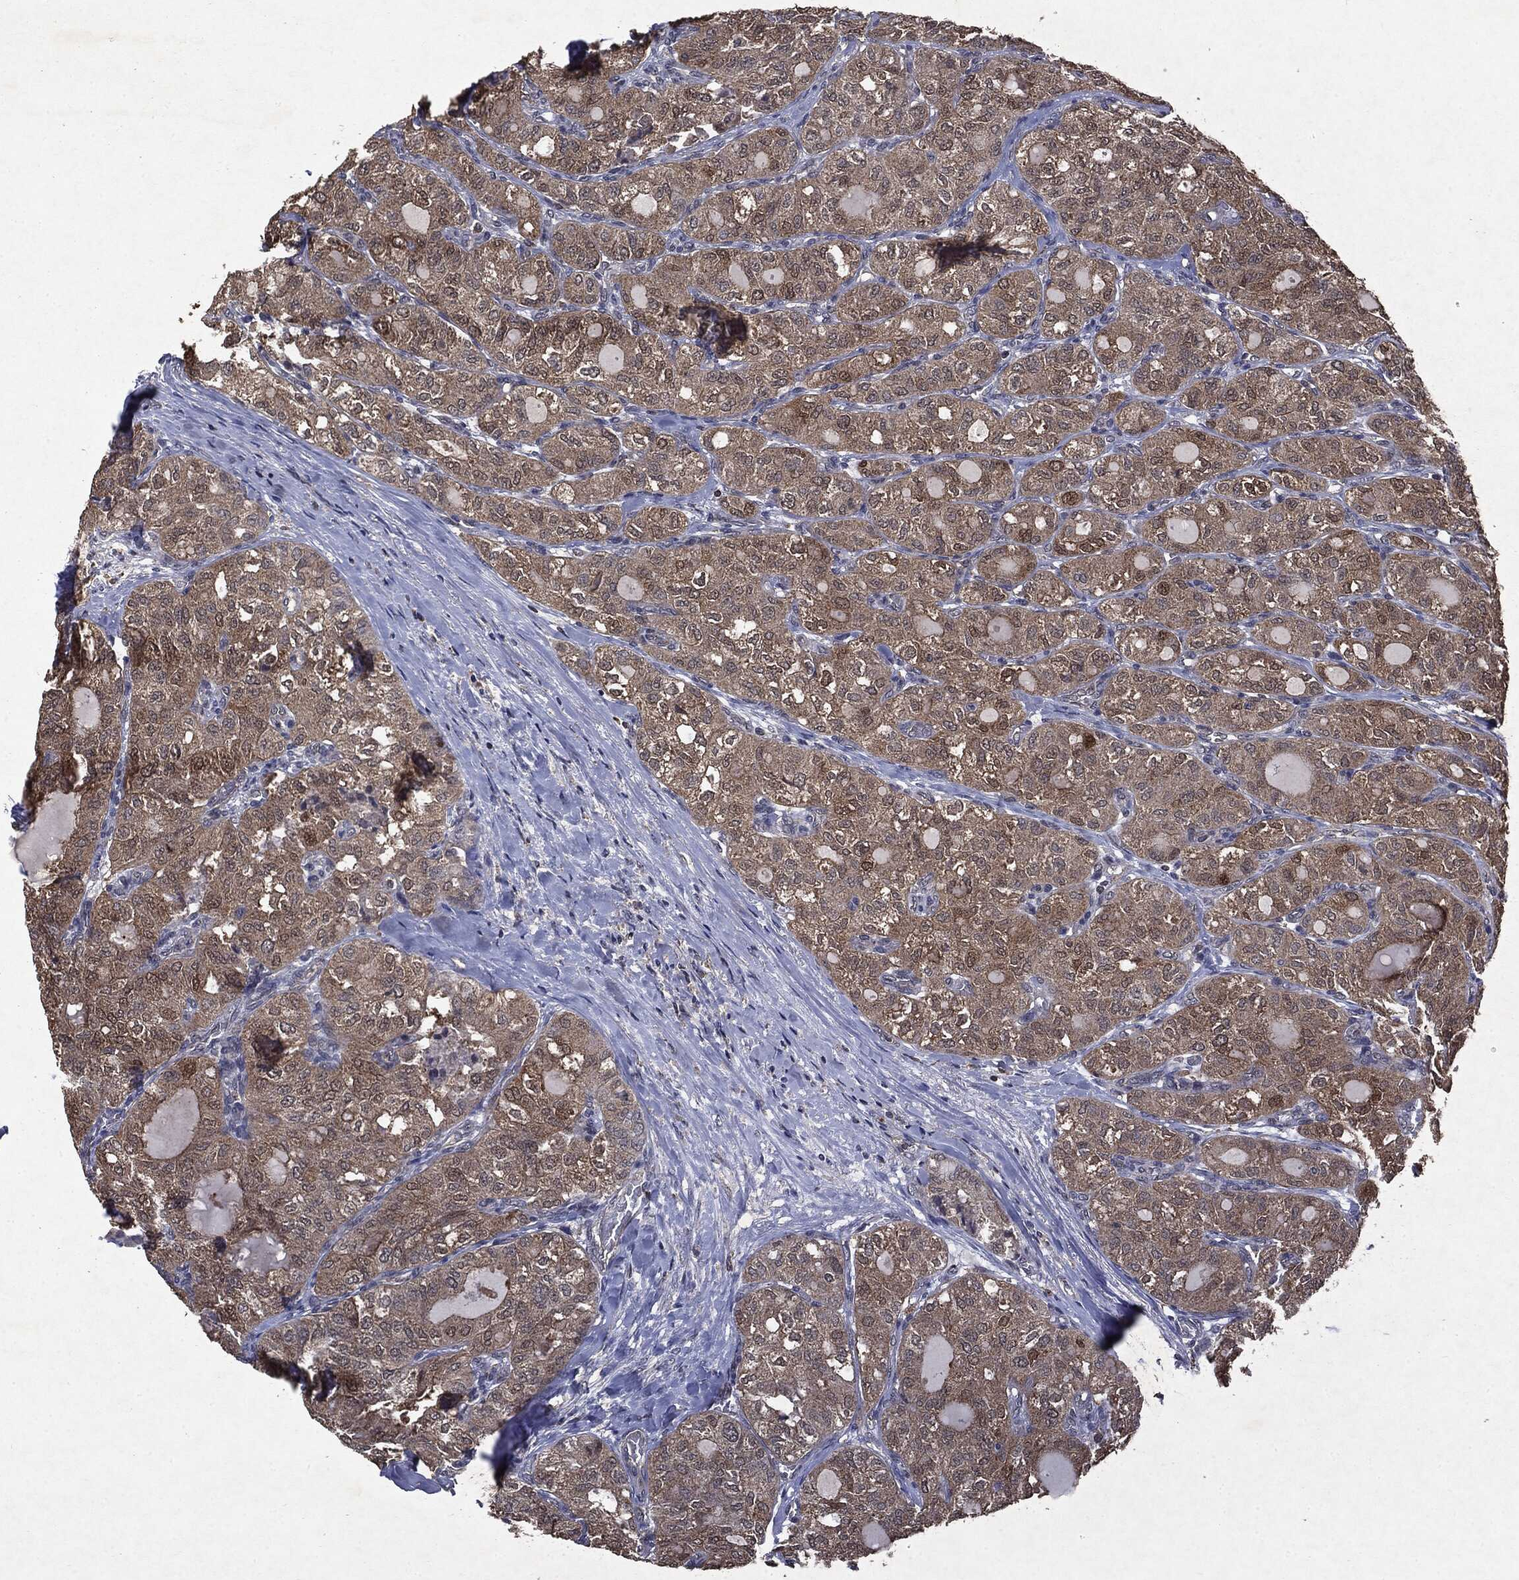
{"staining": {"intensity": "moderate", "quantity": ">75%", "location": "cytoplasmic/membranous"}, "tissue": "thyroid cancer", "cell_type": "Tumor cells", "image_type": "cancer", "snomed": [{"axis": "morphology", "description": "Follicular adenoma carcinoma, NOS"}, {"axis": "topography", "description": "Thyroid gland"}], "caption": "This is an image of immunohistochemistry (IHC) staining of follicular adenoma carcinoma (thyroid), which shows moderate staining in the cytoplasmic/membranous of tumor cells.", "gene": "PTEN", "patient": {"sex": "male", "age": 75}}